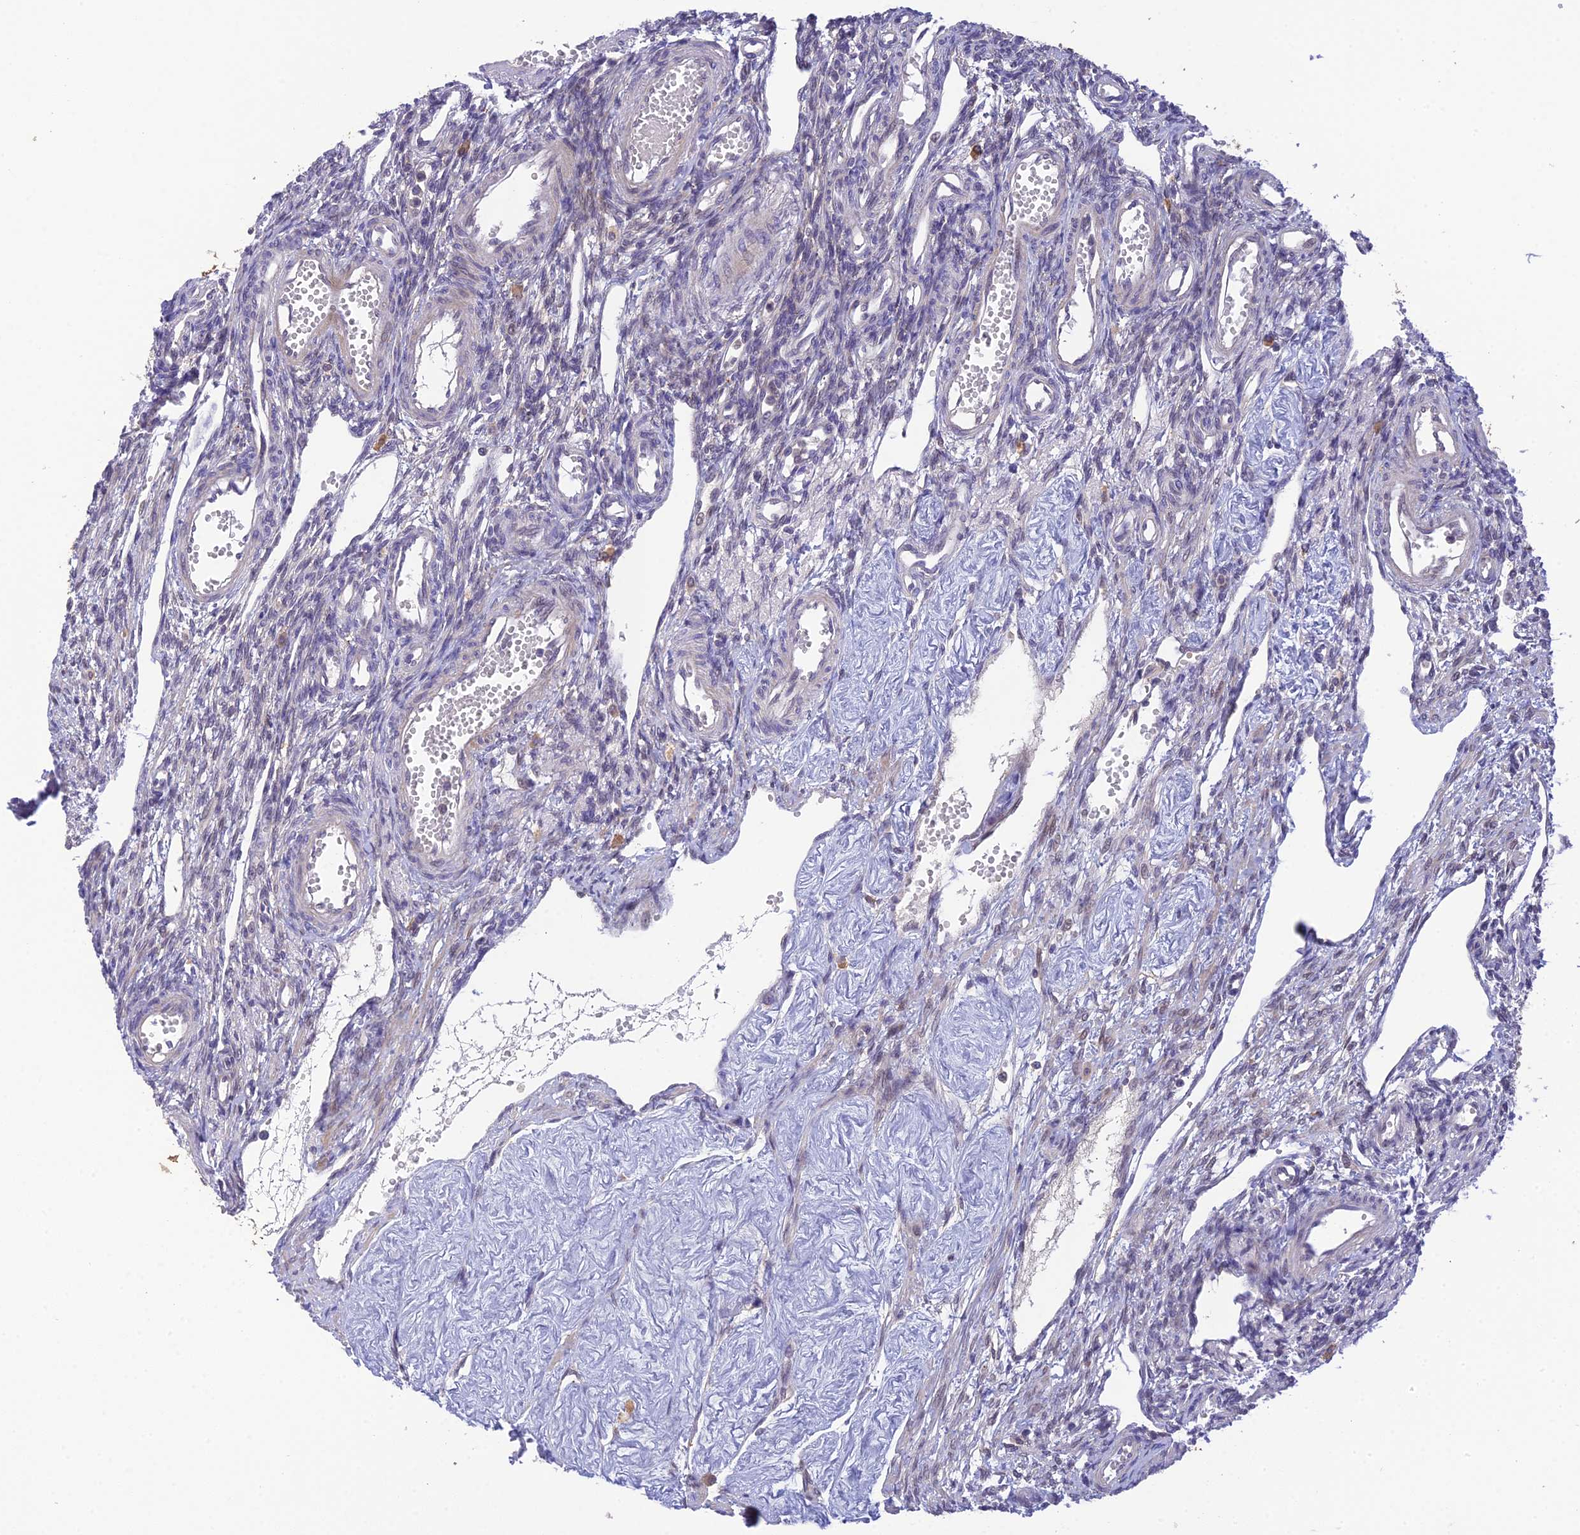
{"staining": {"intensity": "negative", "quantity": "none", "location": "none"}, "tissue": "ovary", "cell_type": "Ovarian stroma cells", "image_type": "normal", "snomed": [{"axis": "morphology", "description": "Normal tissue, NOS"}, {"axis": "morphology", "description": "Cyst, NOS"}, {"axis": "topography", "description": "Ovary"}], "caption": "A micrograph of human ovary is negative for staining in ovarian stroma cells.", "gene": "BMT2", "patient": {"sex": "female", "age": 33}}